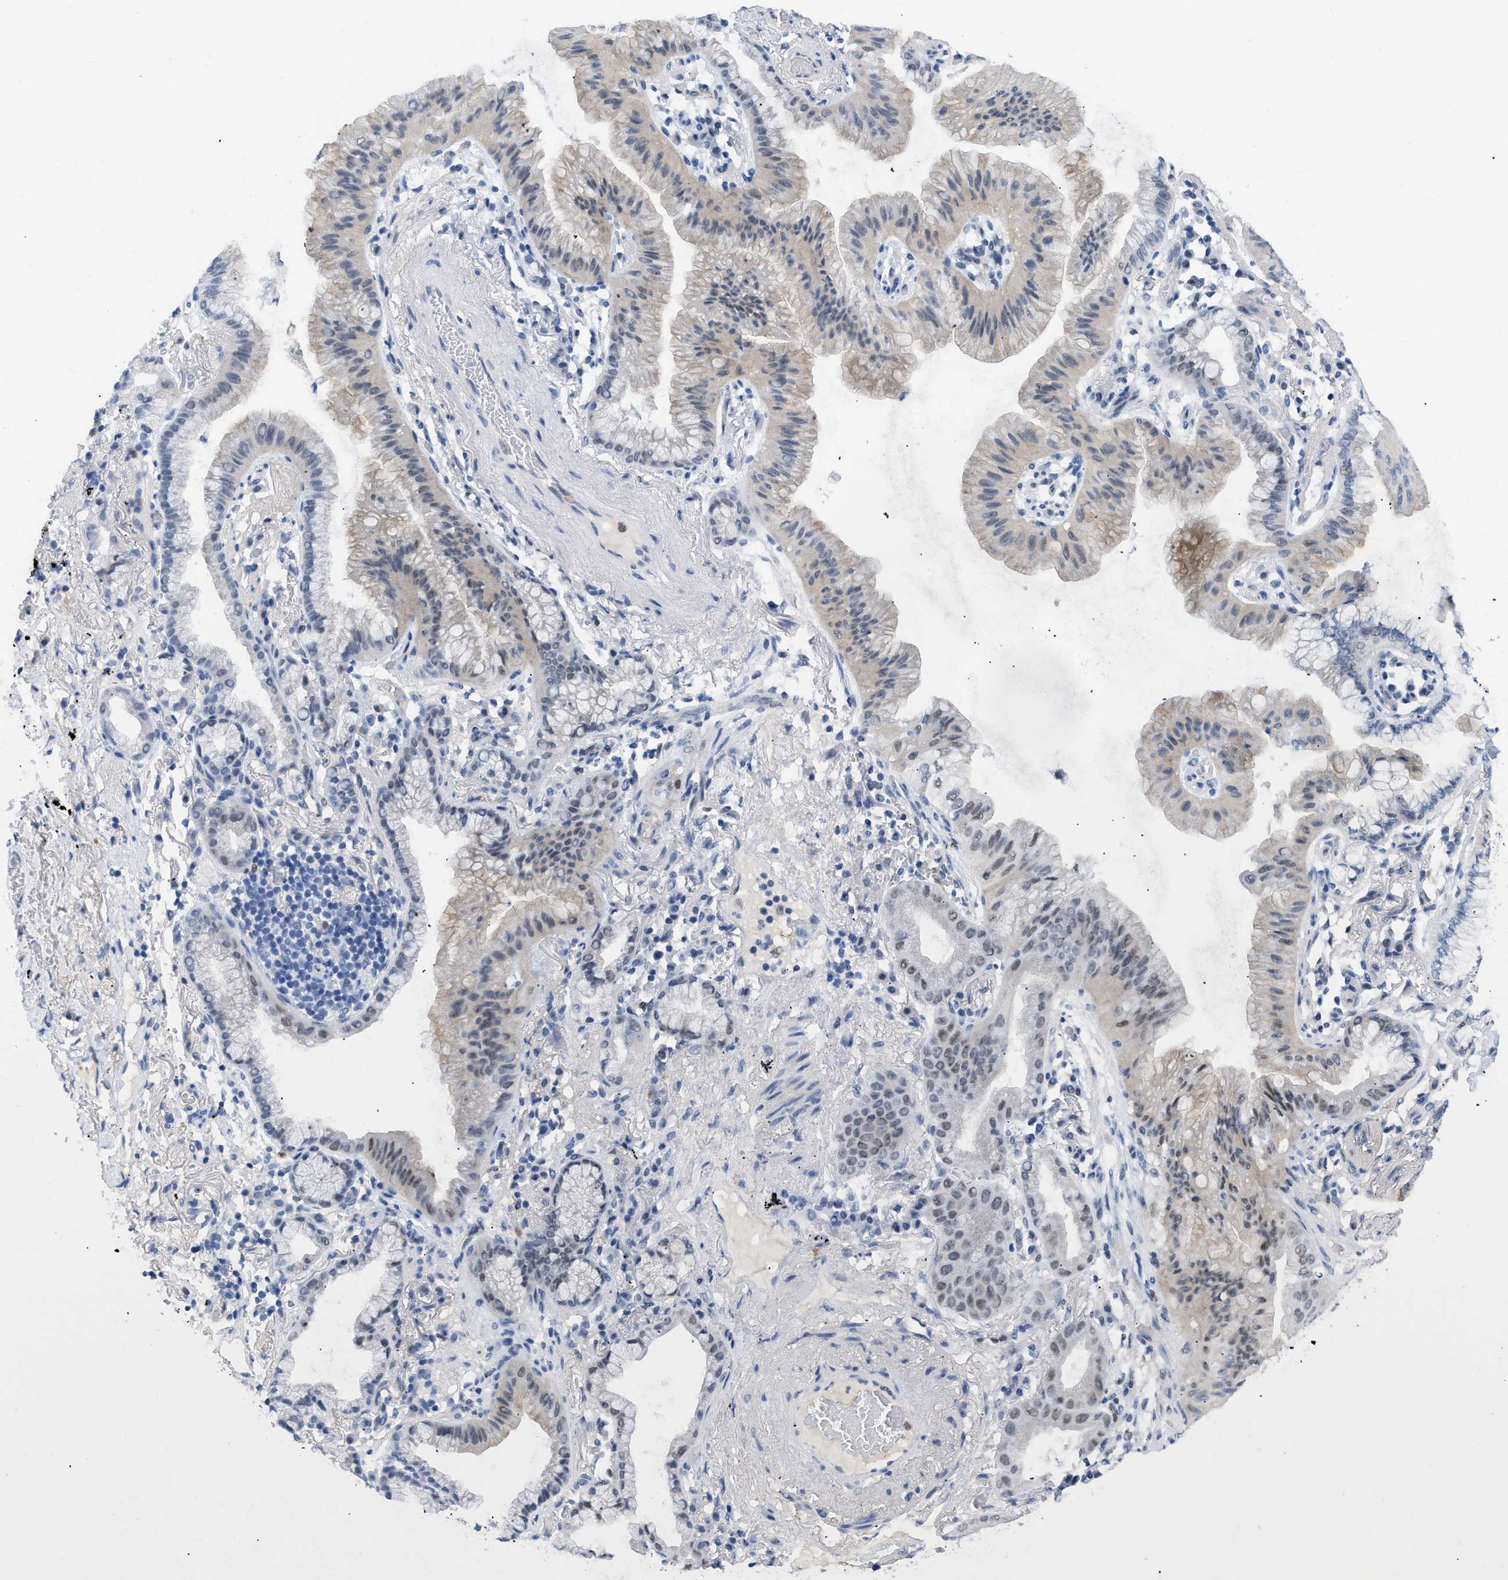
{"staining": {"intensity": "moderate", "quantity": "<25%", "location": "nuclear"}, "tissue": "lung cancer", "cell_type": "Tumor cells", "image_type": "cancer", "snomed": [{"axis": "morphology", "description": "Normal tissue, NOS"}, {"axis": "morphology", "description": "Adenocarcinoma, NOS"}, {"axis": "topography", "description": "Bronchus"}, {"axis": "topography", "description": "Lung"}], "caption": "Lung cancer stained with immunohistochemistry reveals moderate nuclear positivity in approximately <25% of tumor cells.", "gene": "BOLL", "patient": {"sex": "female", "age": 70}}